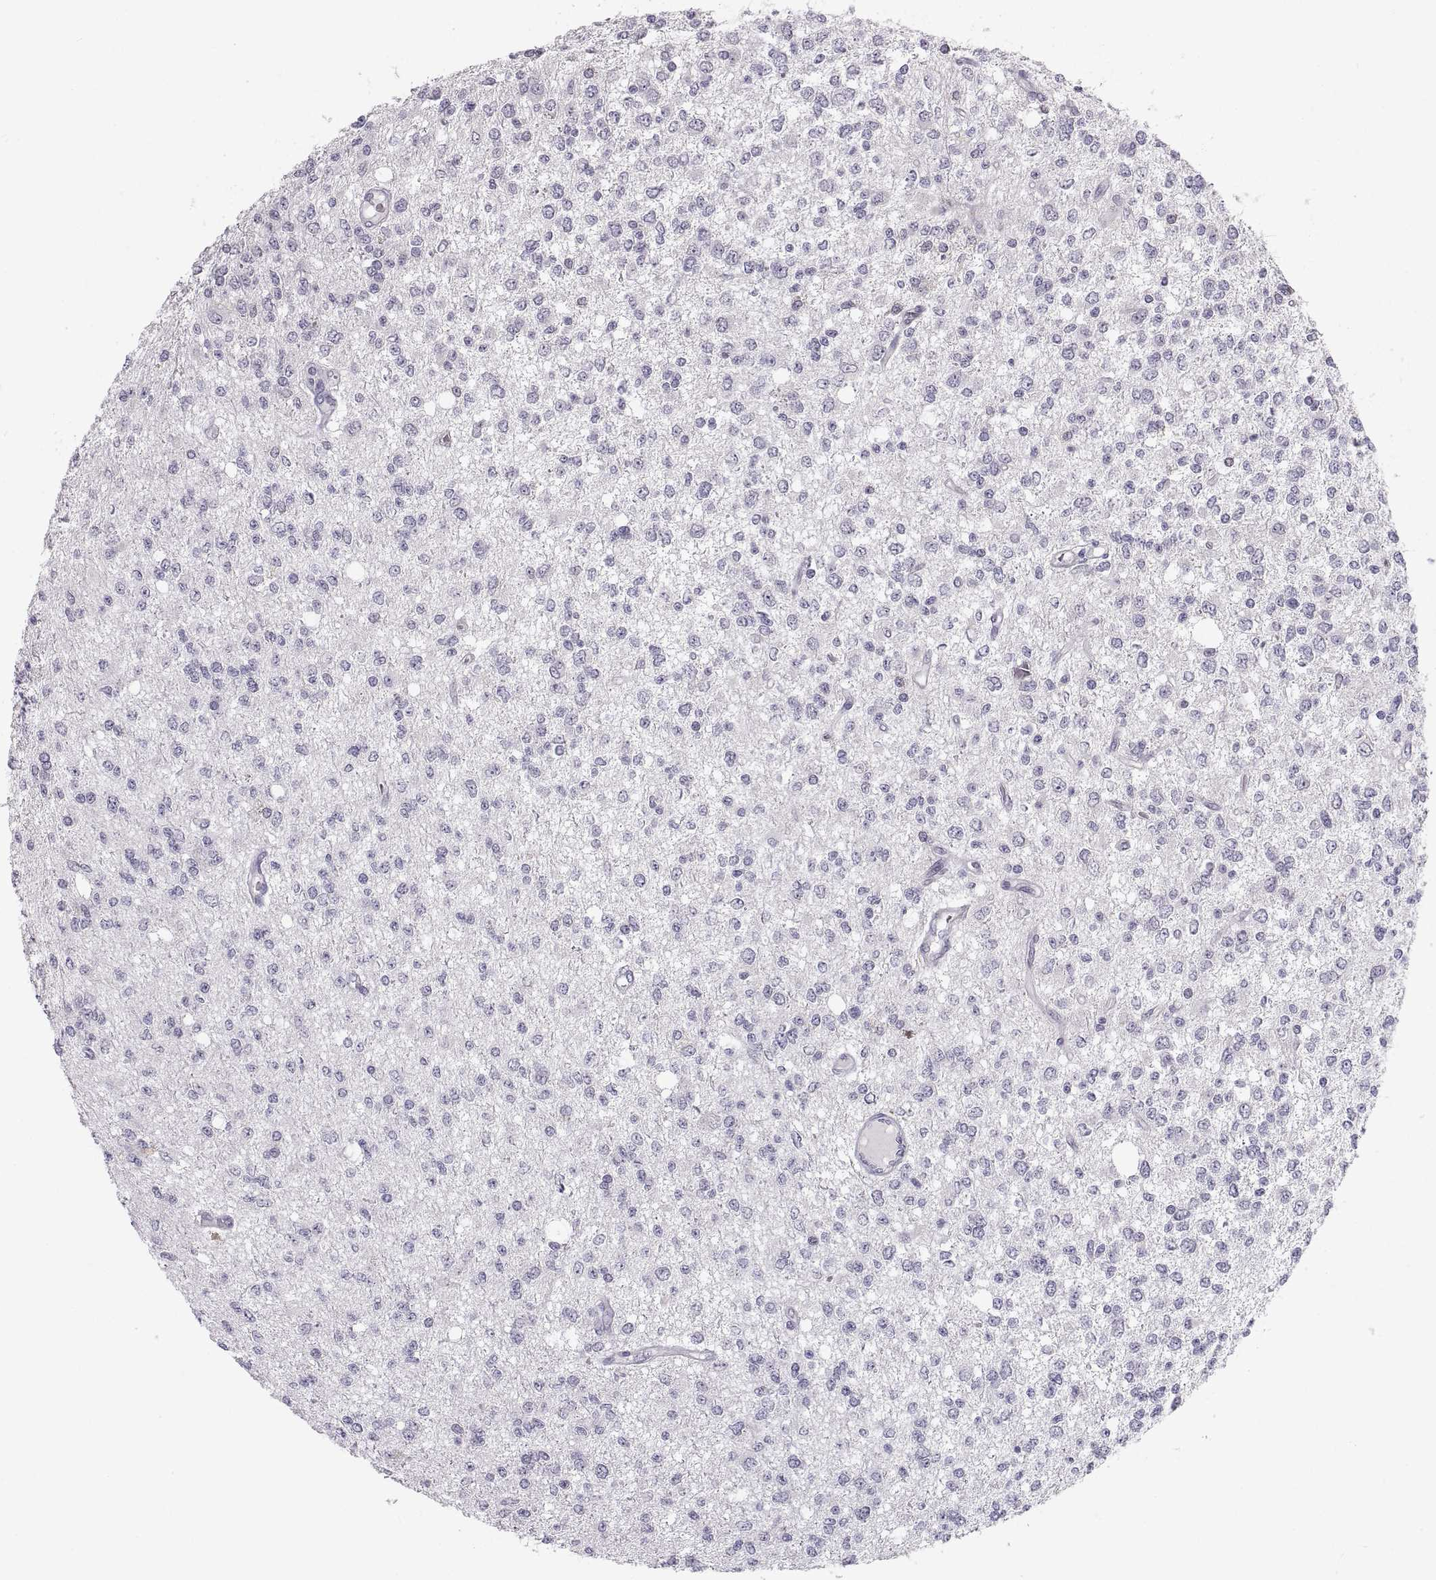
{"staining": {"intensity": "negative", "quantity": "none", "location": "none"}, "tissue": "glioma", "cell_type": "Tumor cells", "image_type": "cancer", "snomed": [{"axis": "morphology", "description": "Glioma, malignant, Low grade"}, {"axis": "topography", "description": "Brain"}], "caption": "Tumor cells are negative for brown protein staining in malignant glioma (low-grade).", "gene": "ZNF185", "patient": {"sex": "male", "age": 67}}